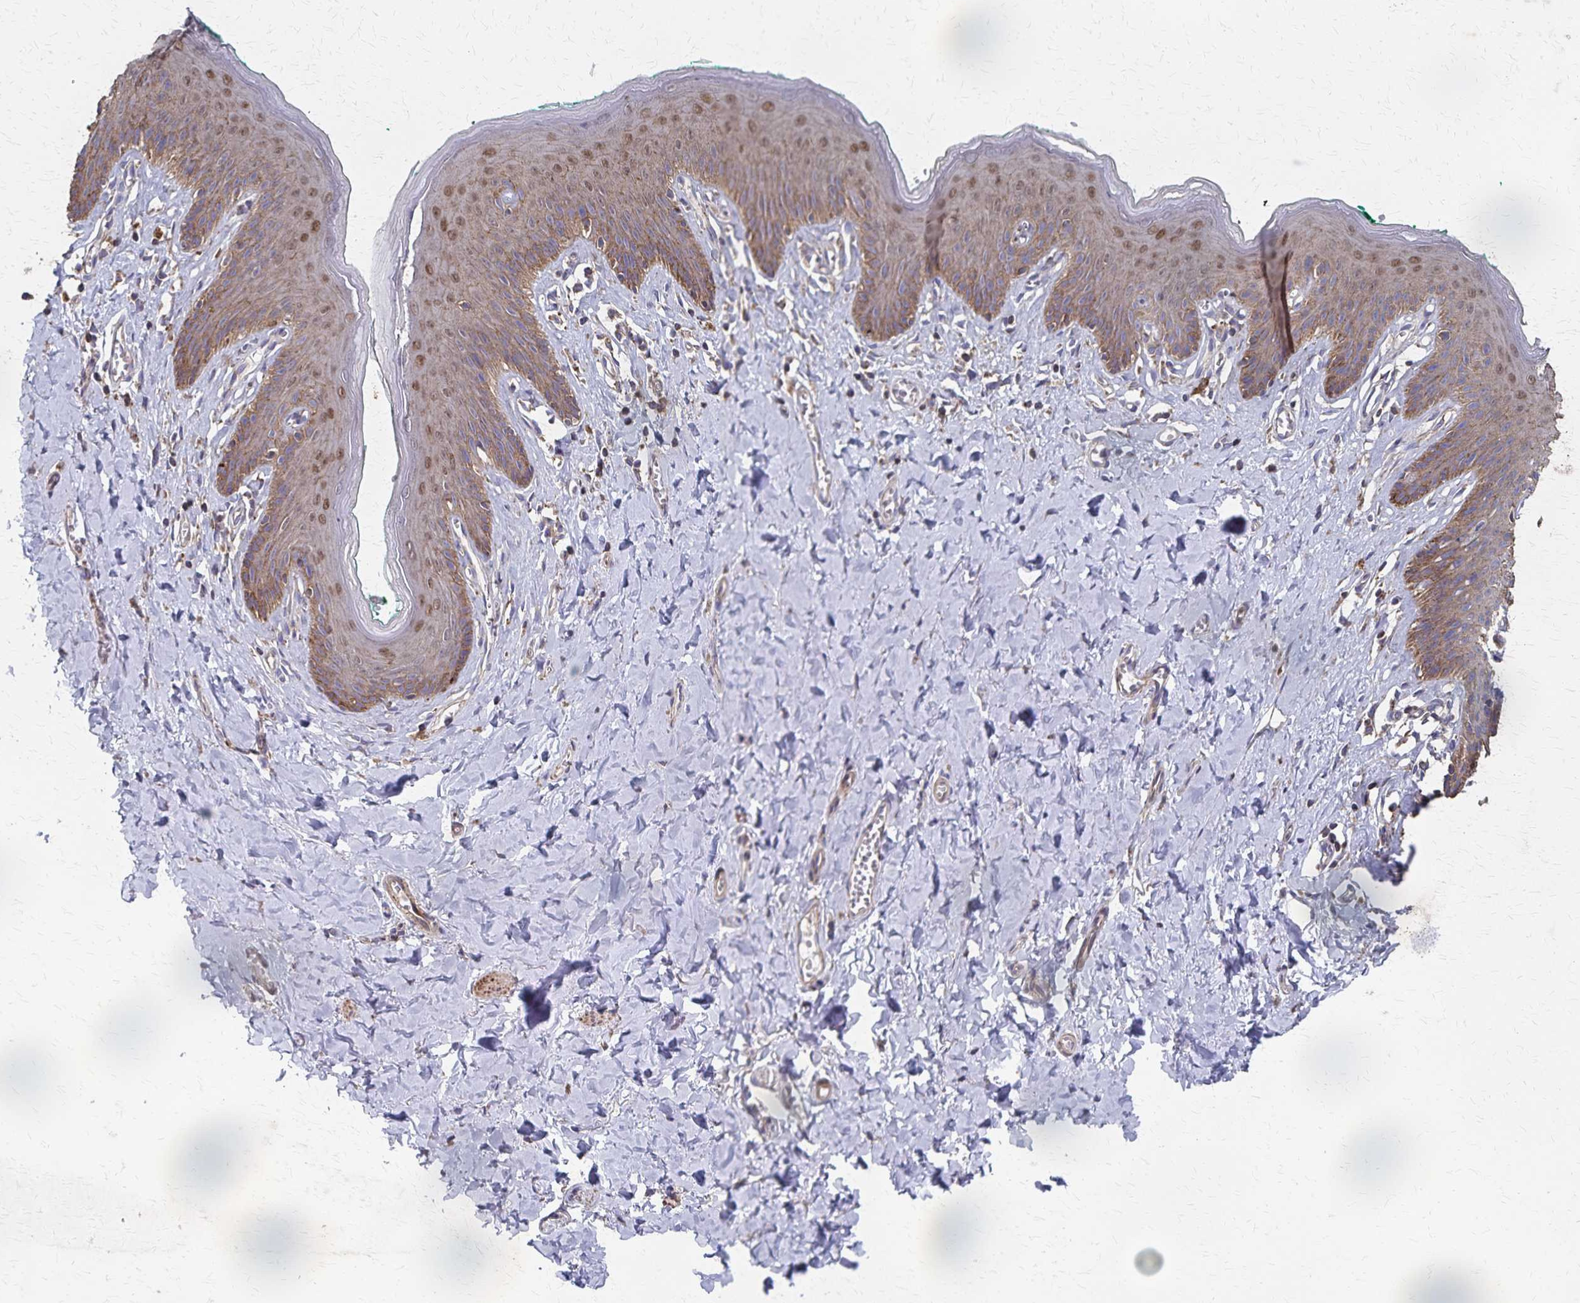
{"staining": {"intensity": "moderate", "quantity": ">75%", "location": "cytoplasmic/membranous,nuclear"}, "tissue": "skin", "cell_type": "Epidermal cells", "image_type": "normal", "snomed": [{"axis": "morphology", "description": "Normal tissue, NOS"}, {"axis": "topography", "description": "Vulva"}, {"axis": "topography", "description": "Peripheral nerve tissue"}], "caption": "High-magnification brightfield microscopy of normal skin stained with DAB (3,3'-diaminobenzidine) (brown) and counterstained with hematoxylin (blue). epidermal cells exhibit moderate cytoplasmic/membranous,nuclear positivity is appreciated in about>75% of cells.", "gene": "PGAP2", "patient": {"sex": "female", "age": 66}}